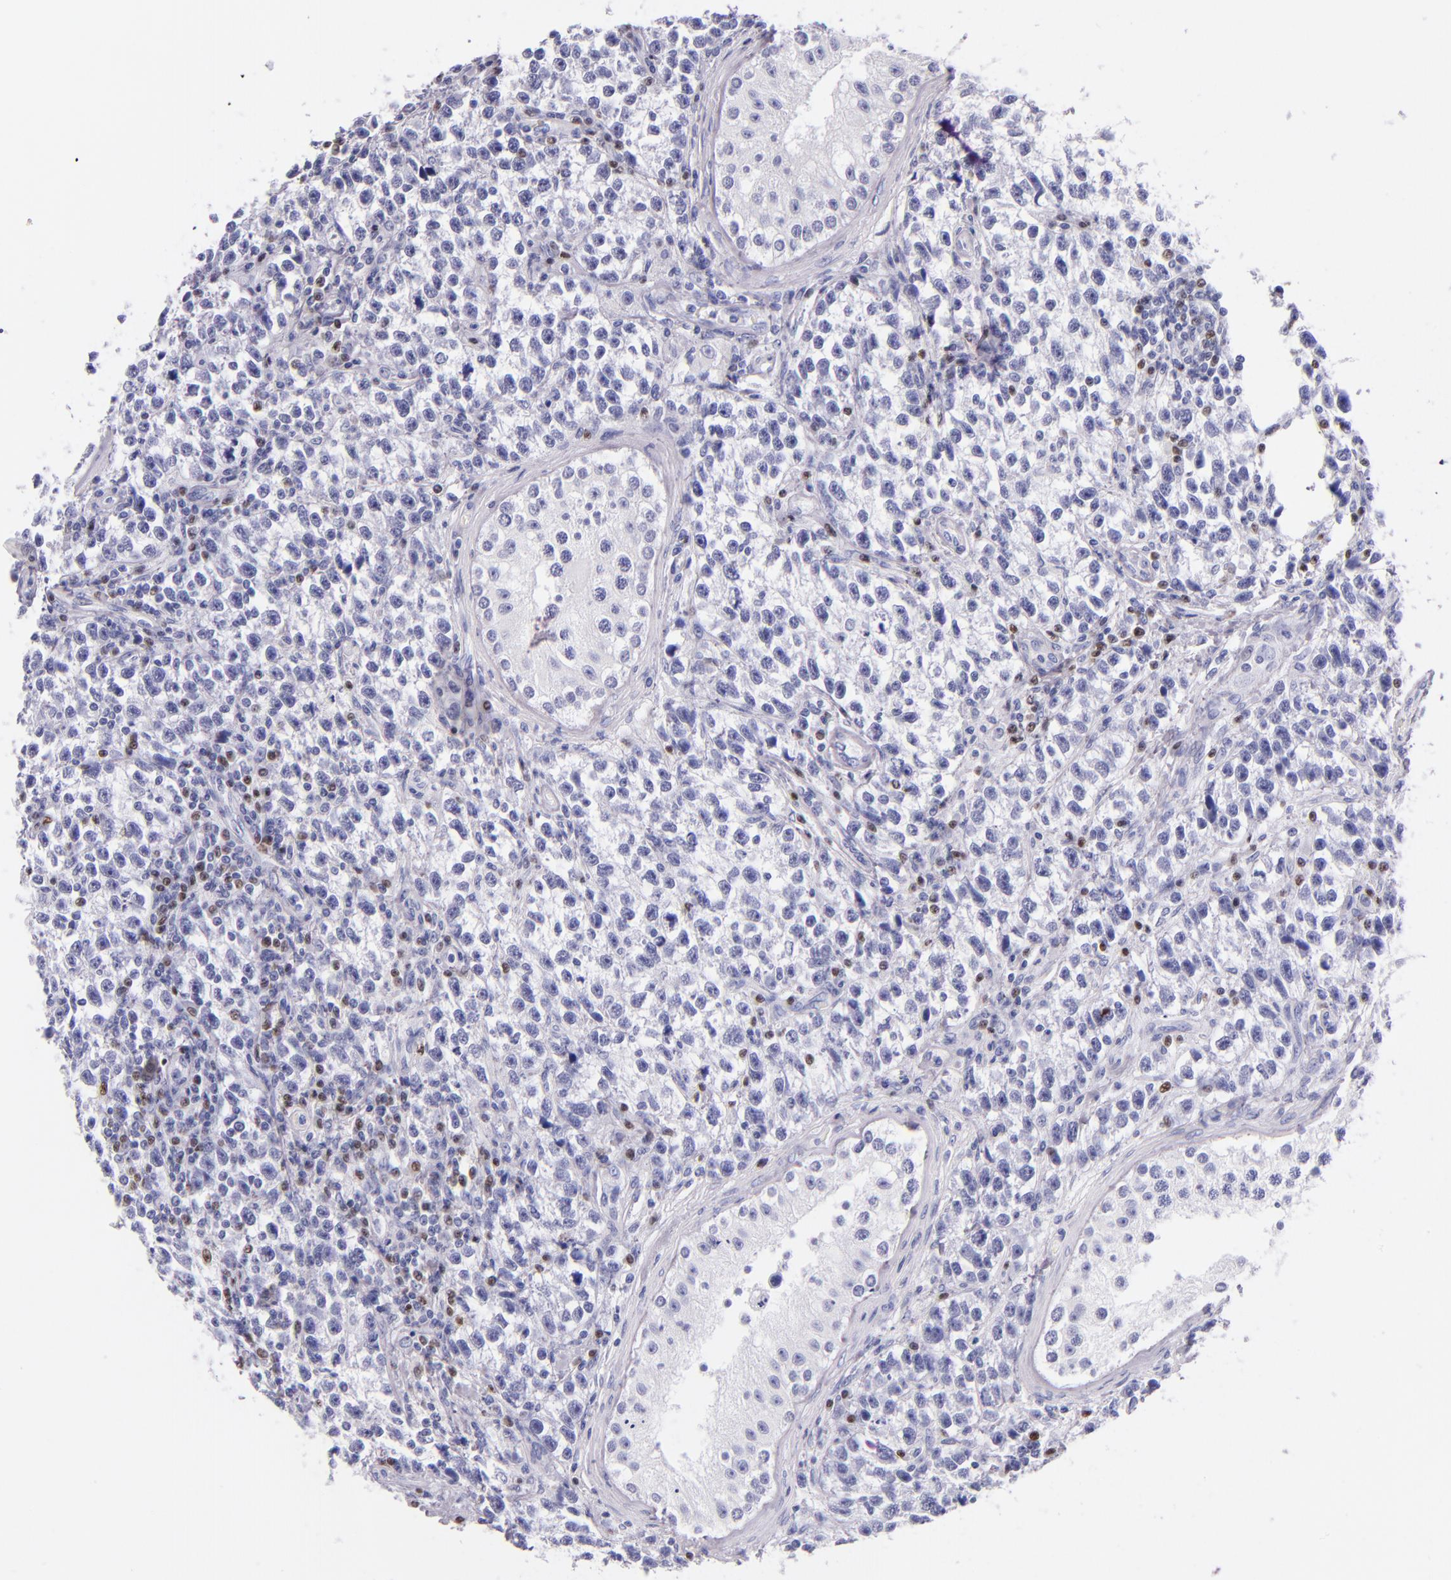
{"staining": {"intensity": "negative", "quantity": "none", "location": "none"}, "tissue": "testis cancer", "cell_type": "Tumor cells", "image_type": "cancer", "snomed": [{"axis": "morphology", "description": "Seminoma, NOS"}, {"axis": "topography", "description": "Testis"}], "caption": "A high-resolution image shows immunohistochemistry (IHC) staining of testis cancer, which demonstrates no significant staining in tumor cells.", "gene": "IRF4", "patient": {"sex": "male", "age": 38}}